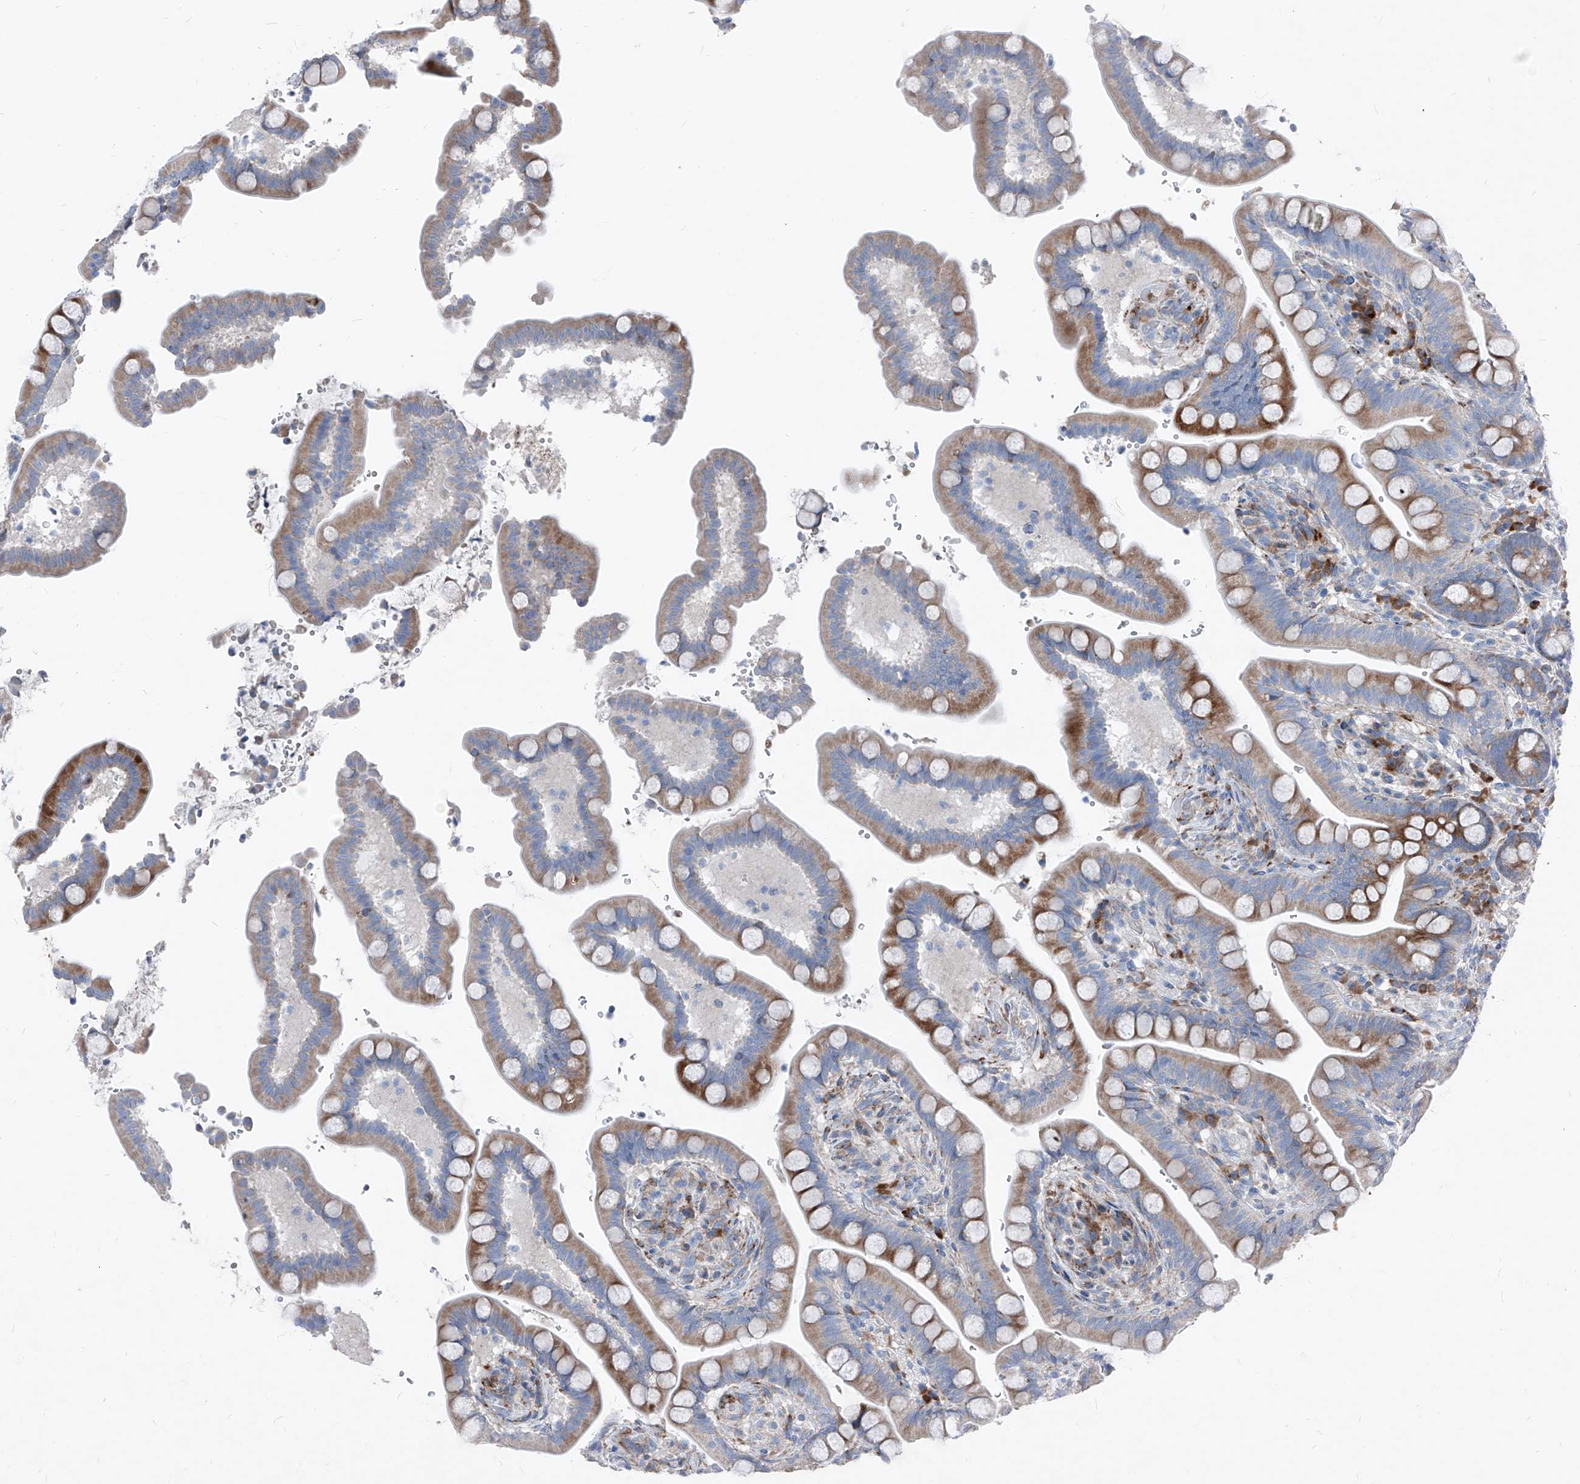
{"staining": {"intensity": "negative", "quantity": "none", "location": "none"}, "tissue": "colon", "cell_type": "Endothelial cells", "image_type": "normal", "snomed": [{"axis": "morphology", "description": "Normal tissue, NOS"}, {"axis": "topography", "description": "Smooth muscle"}, {"axis": "topography", "description": "Colon"}], "caption": "A high-resolution image shows immunohistochemistry (IHC) staining of unremarkable colon, which reveals no significant staining in endothelial cells. Nuclei are stained in blue.", "gene": "IFI27", "patient": {"sex": "male", "age": 73}}